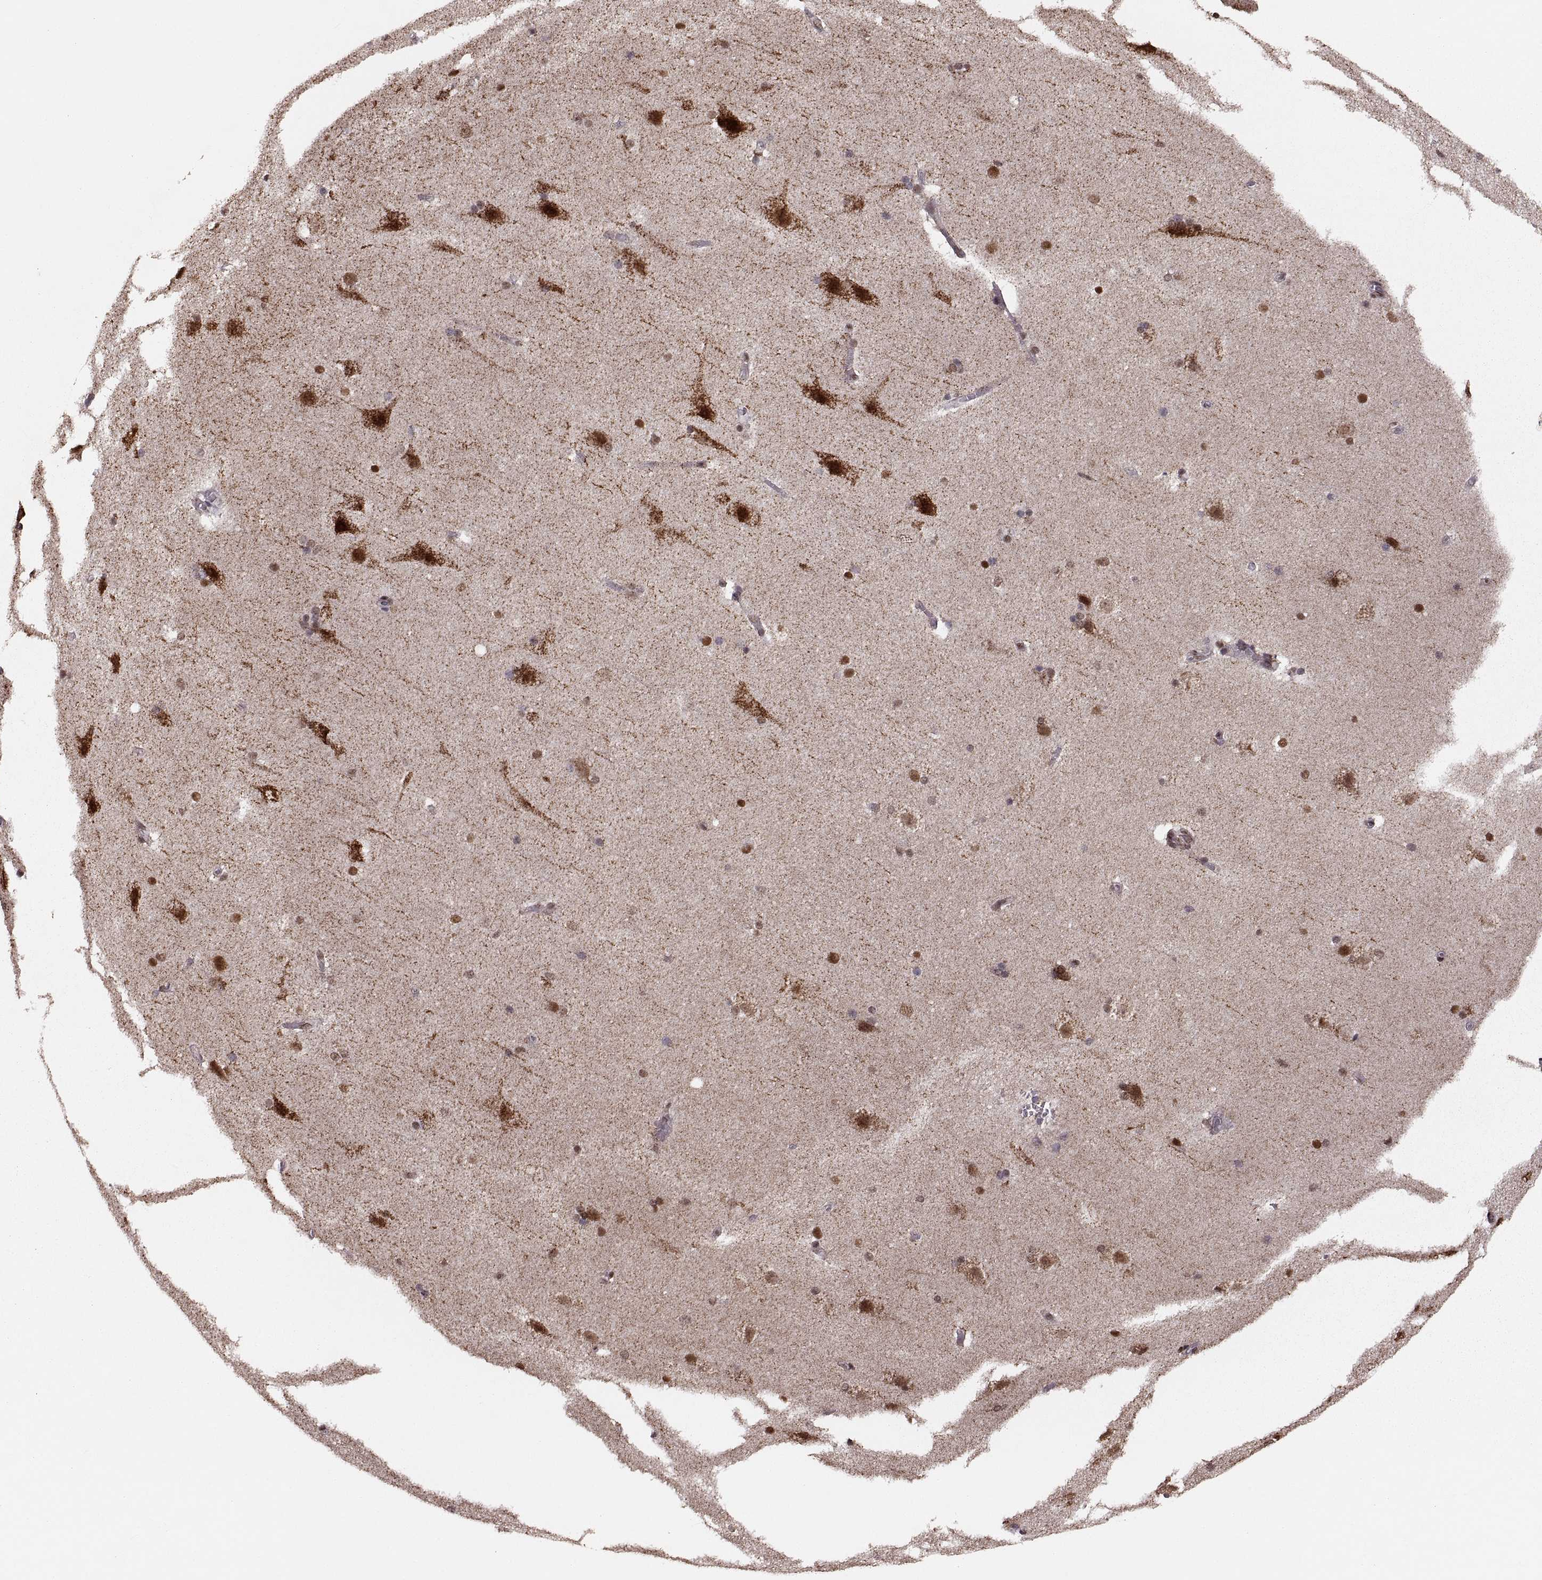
{"staining": {"intensity": "strong", "quantity": "<25%", "location": "nuclear"}, "tissue": "hippocampus", "cell_type": "Glial cells", "image_type": "normal", "snomed": [{"axis": "morphology", "description": "Normal tissue, NOS"}, {"axis": "topography", "description": "Cerebral cortex"}, {"axis": "topography", "description": "Hippocampus"}], "caption": "Glial cells exhibit medium levels of strong nuclear expression in about <25% of cells in unremarkable human hippocampus.", "gene": "RFT1", "patient": {"sex": "female", "age": 19}}